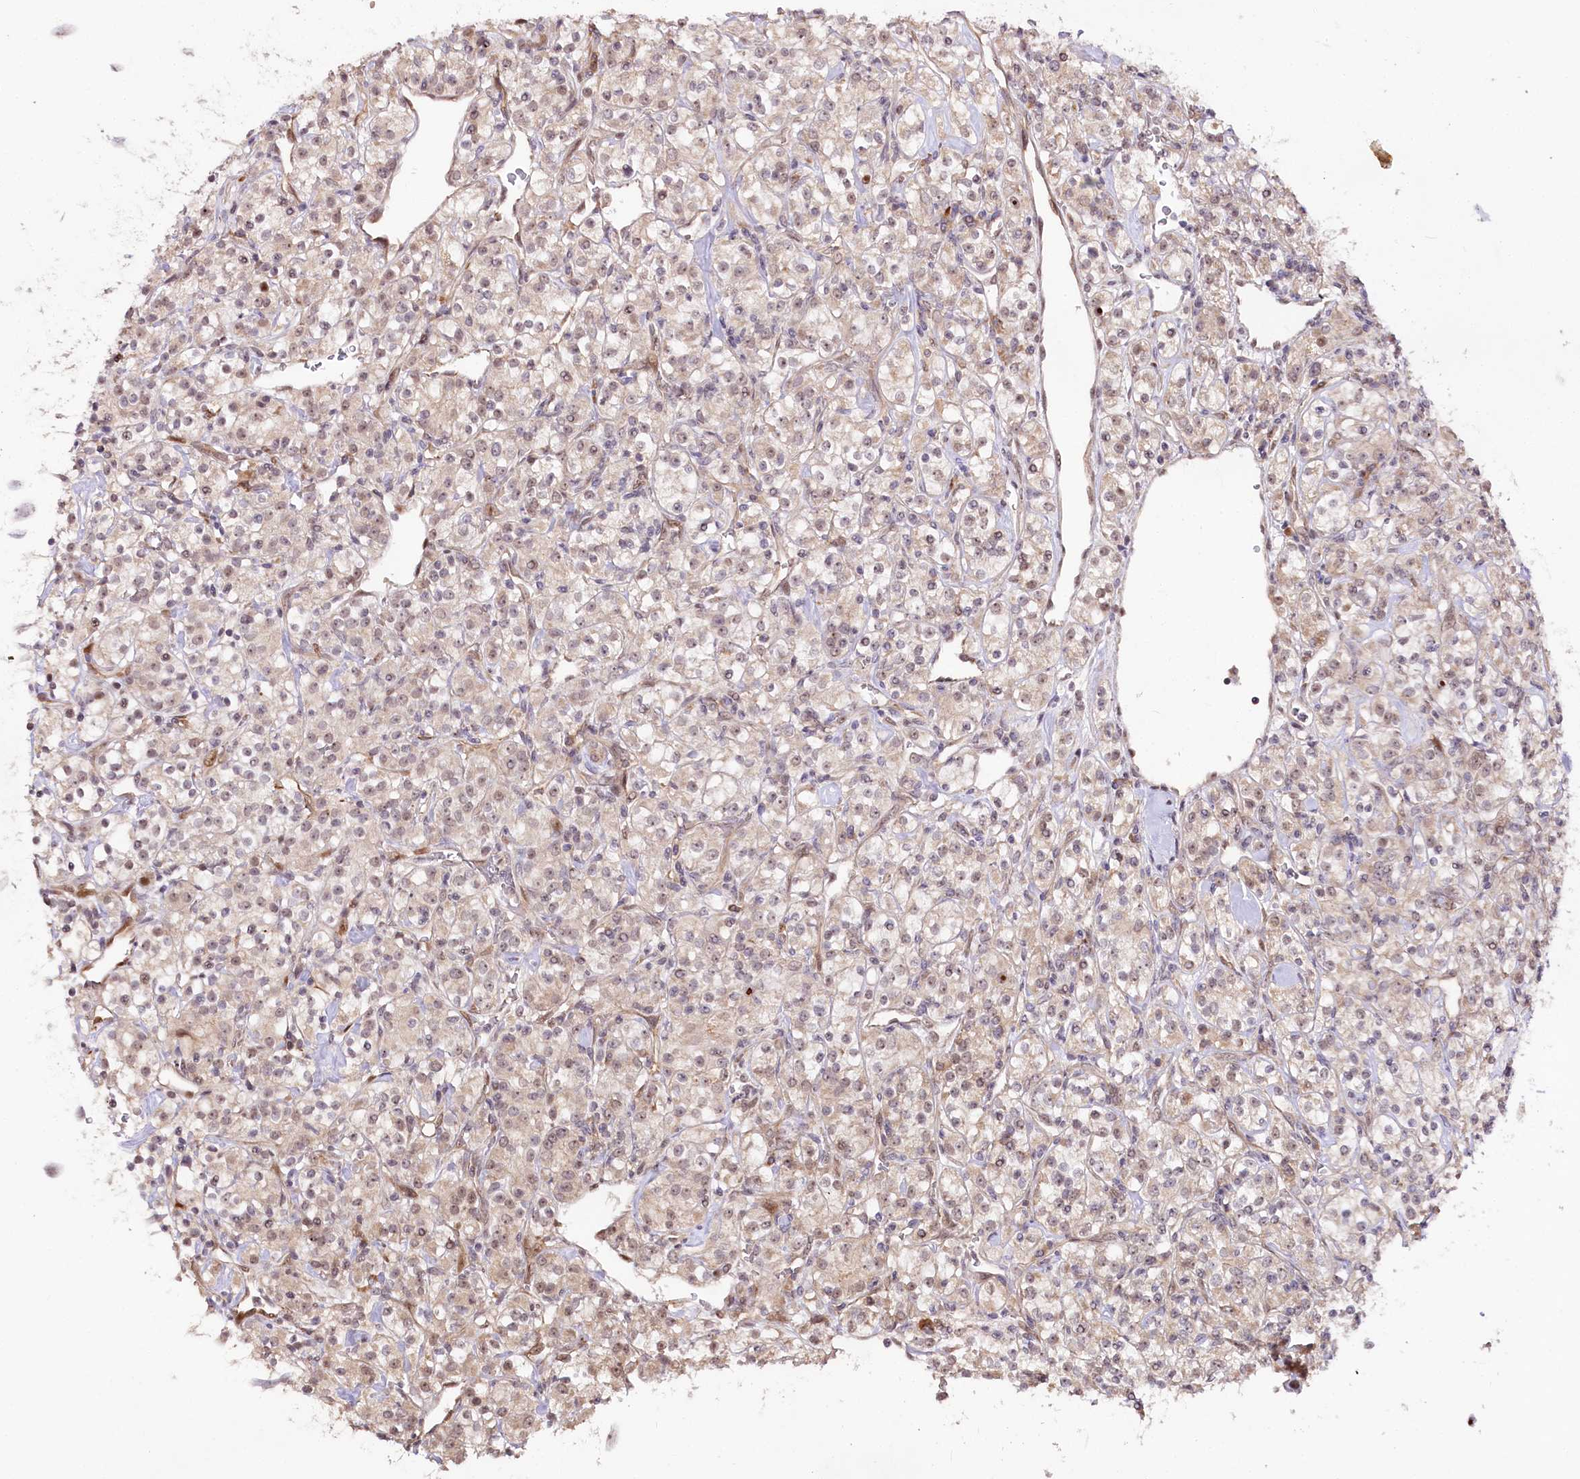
{"staining": {"intensity": "weak", "quantity": "25%-75%", "location": "cytoplasmic/membranous,nuclear"}, "tissue": "renal cancer", "cell_type": "Tumor cells", "image_type": "cancer", "snomed": [{"axis": "morphology", "description": "Adenocarcinoma, NOS"}, {"axis": "topography", "description": "Kidney"}], "caption": "Protein staining shows weak cytoplasmic/membranous and nuclear positivity in approximately 25%-75% of tumor cells in renal adenocarcinoma. The staining was performed using DAB, with brown indicating positive protein expression. Nuclei are stained blue with hematoxylin.", "gene": "DMP1", "patient": {"sex": "male", "age": 77}}